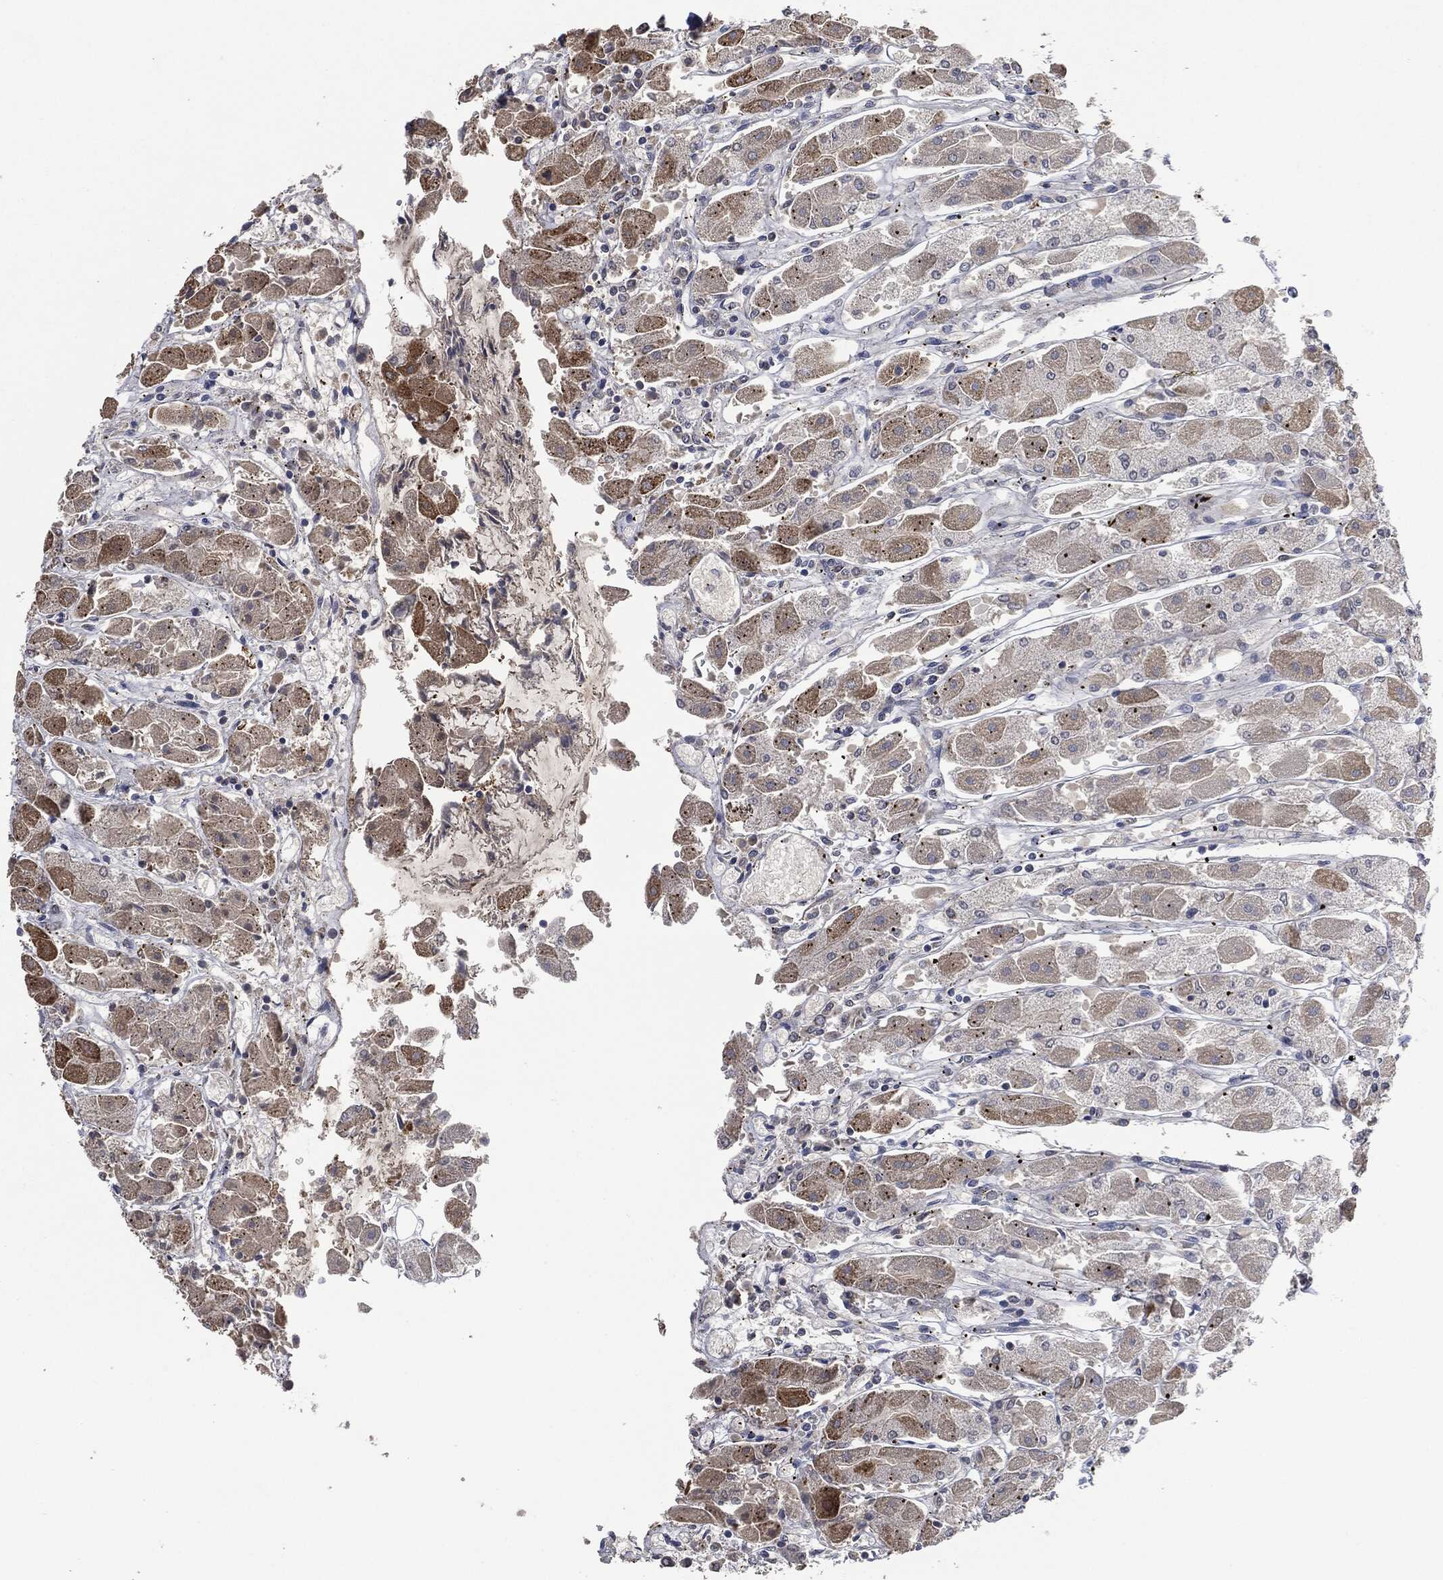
{"staining": {"intensity": "moderate", "quantity": "<25%", "location": "cytoplasmic/membranous"}, "tissue": "stomach", "cell_type": "Glandular cells", "image_type": "normal", "snomed": [{"axis": "morphology", "description": "Normal tissue, NOS"}, {"axis": "topography", "description": "Stomach"}], "caption": "Immunohistochemical staining of normal human stomach exhibits <25% levels of moderate cytoplasmic/membranous protein staining in approximately <25% of glandular cells.", "gene": "IL1RN", "patient": {"sex": "male", "age": 70}}